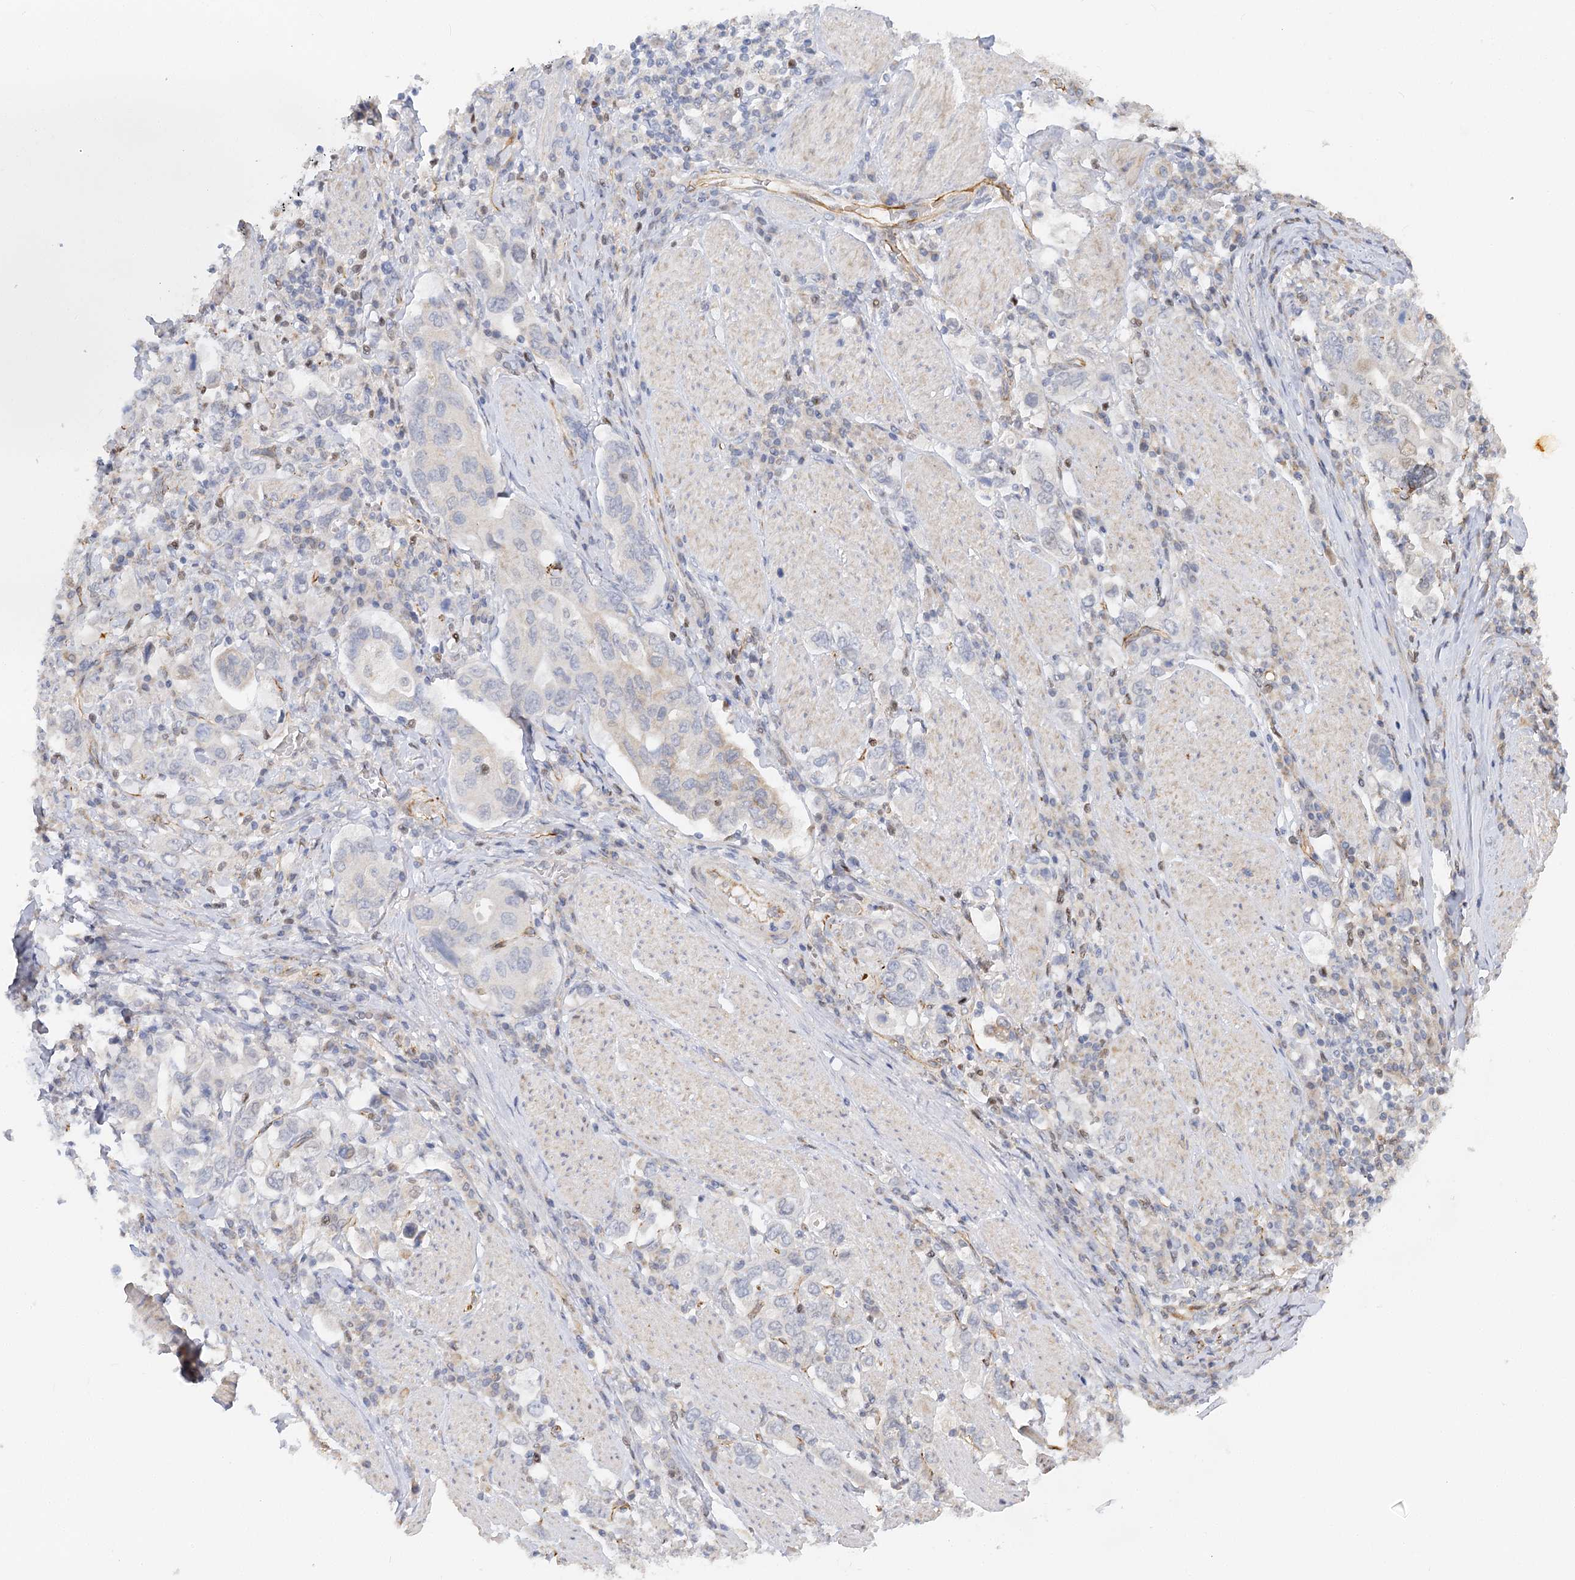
{"staining": {"intensity": "negative", "quantity": "none", "location": "none"}, "tissue": "stomach cancer", "cell_type": "Tumor cells", "image_type": "cancer", "snomed": [{"axis": "morphology", "description": "Adenocarcinoma, NOS"}, {"axis": "topography", "description": "Stomach, upper"}], "caption": "Immunohistochemical staining of human stomach cancer (adenocarcinoma) shows no significant positivity in tumor cells.", "gene": "NELL2", "patient": {"sex": "male", "age": 62}}